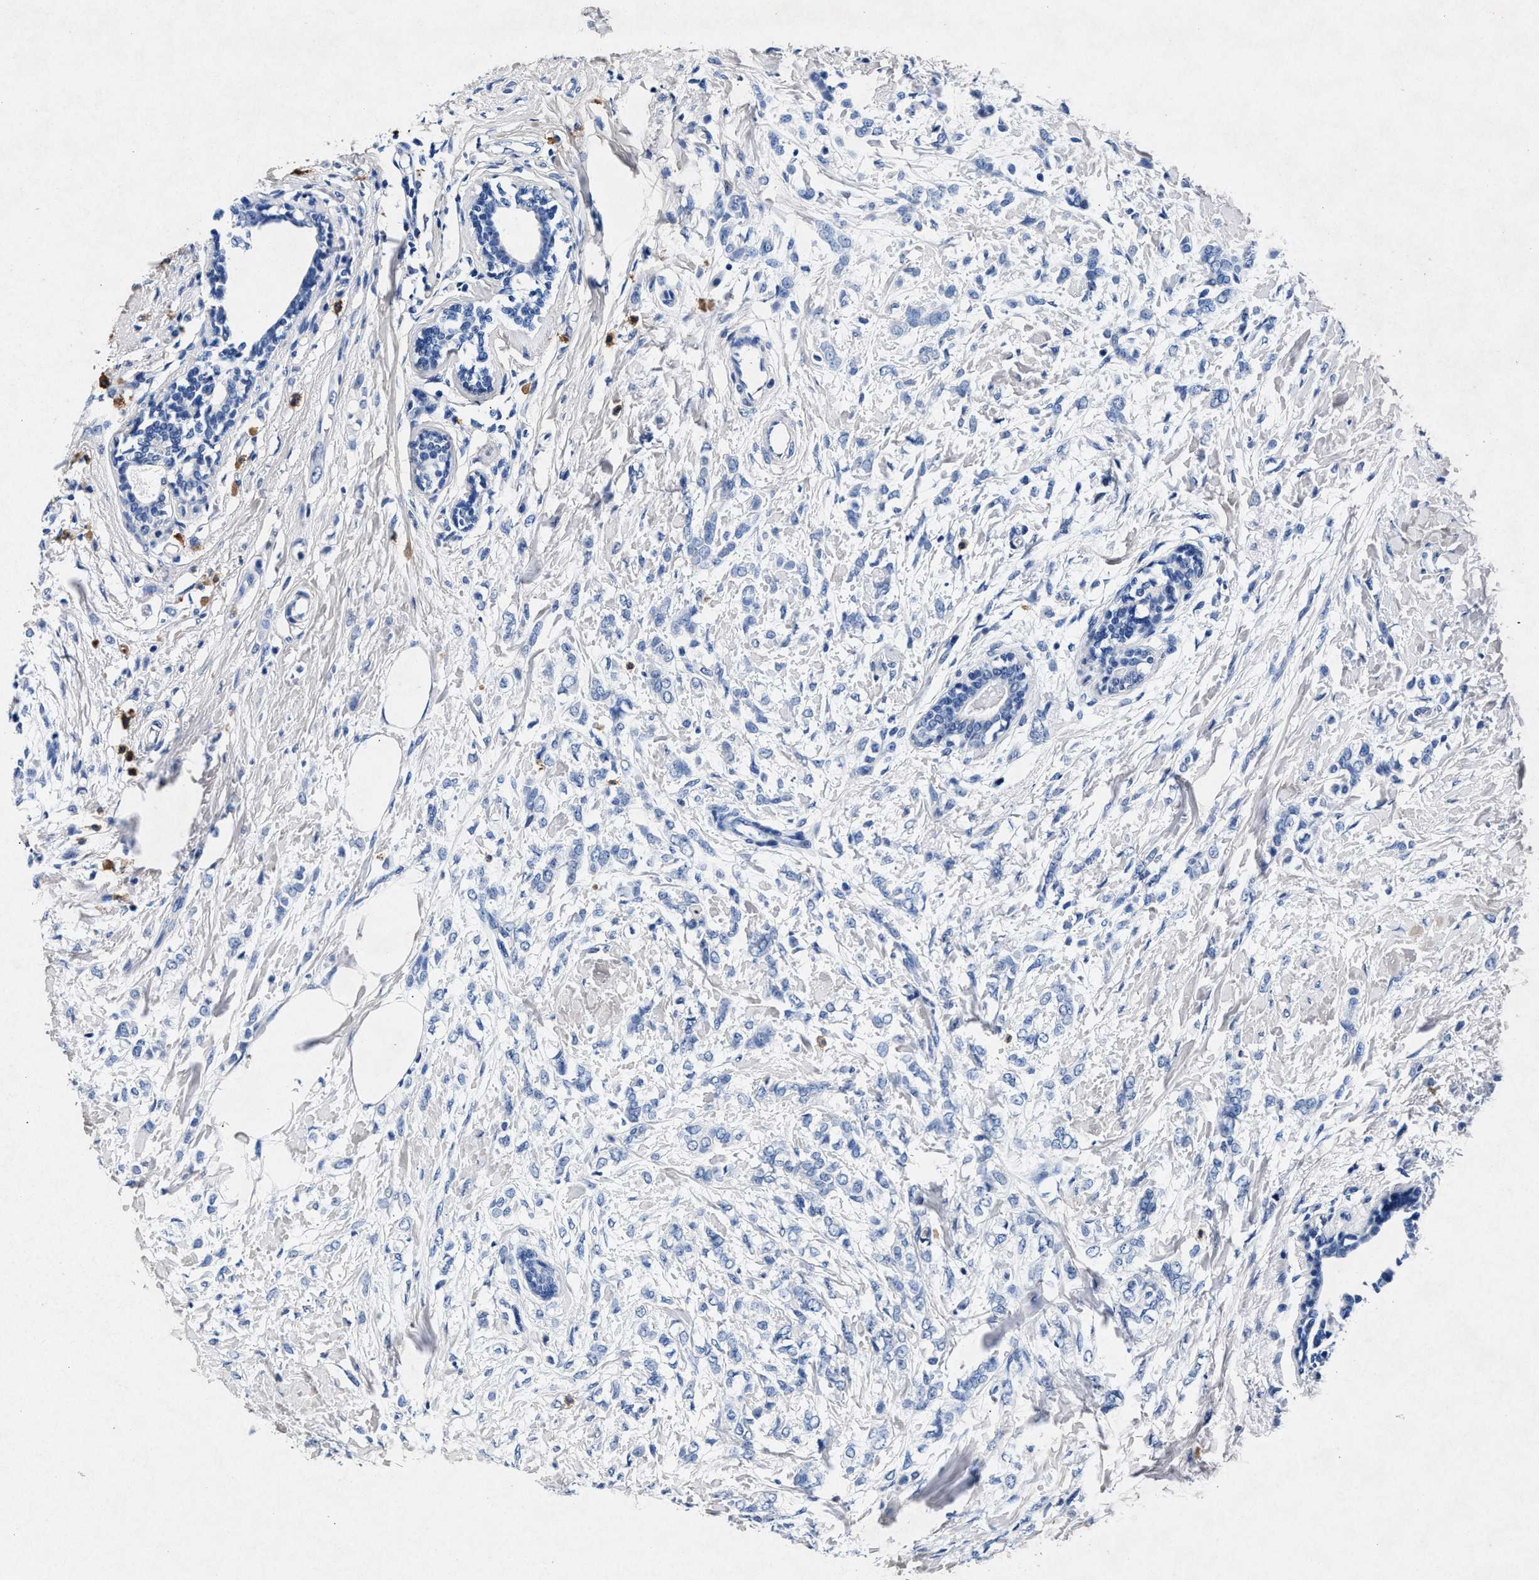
{"staining": {"intensity": "negative", "quantity": "none", "location": "none"}, "tissue": "breast cancer", "cell_type": "Tumor cells", "image_type": "cancer", "snomed": [{"axis": "morphology", "description": "Lobular carcinoma, in situ"}, {"axis": "morphology", "description": "Lobular carcinoma"}, {"axis": "topography", "description": "Breast"}], "caption": "DAB (3,3'-diaminobenzidine) immunohistochemical staining of breast lobular carcinoma exhibits no significant expression in tumor cells.", "gene": "MAP6", "patient": {"sex": "female", "age": 41}}